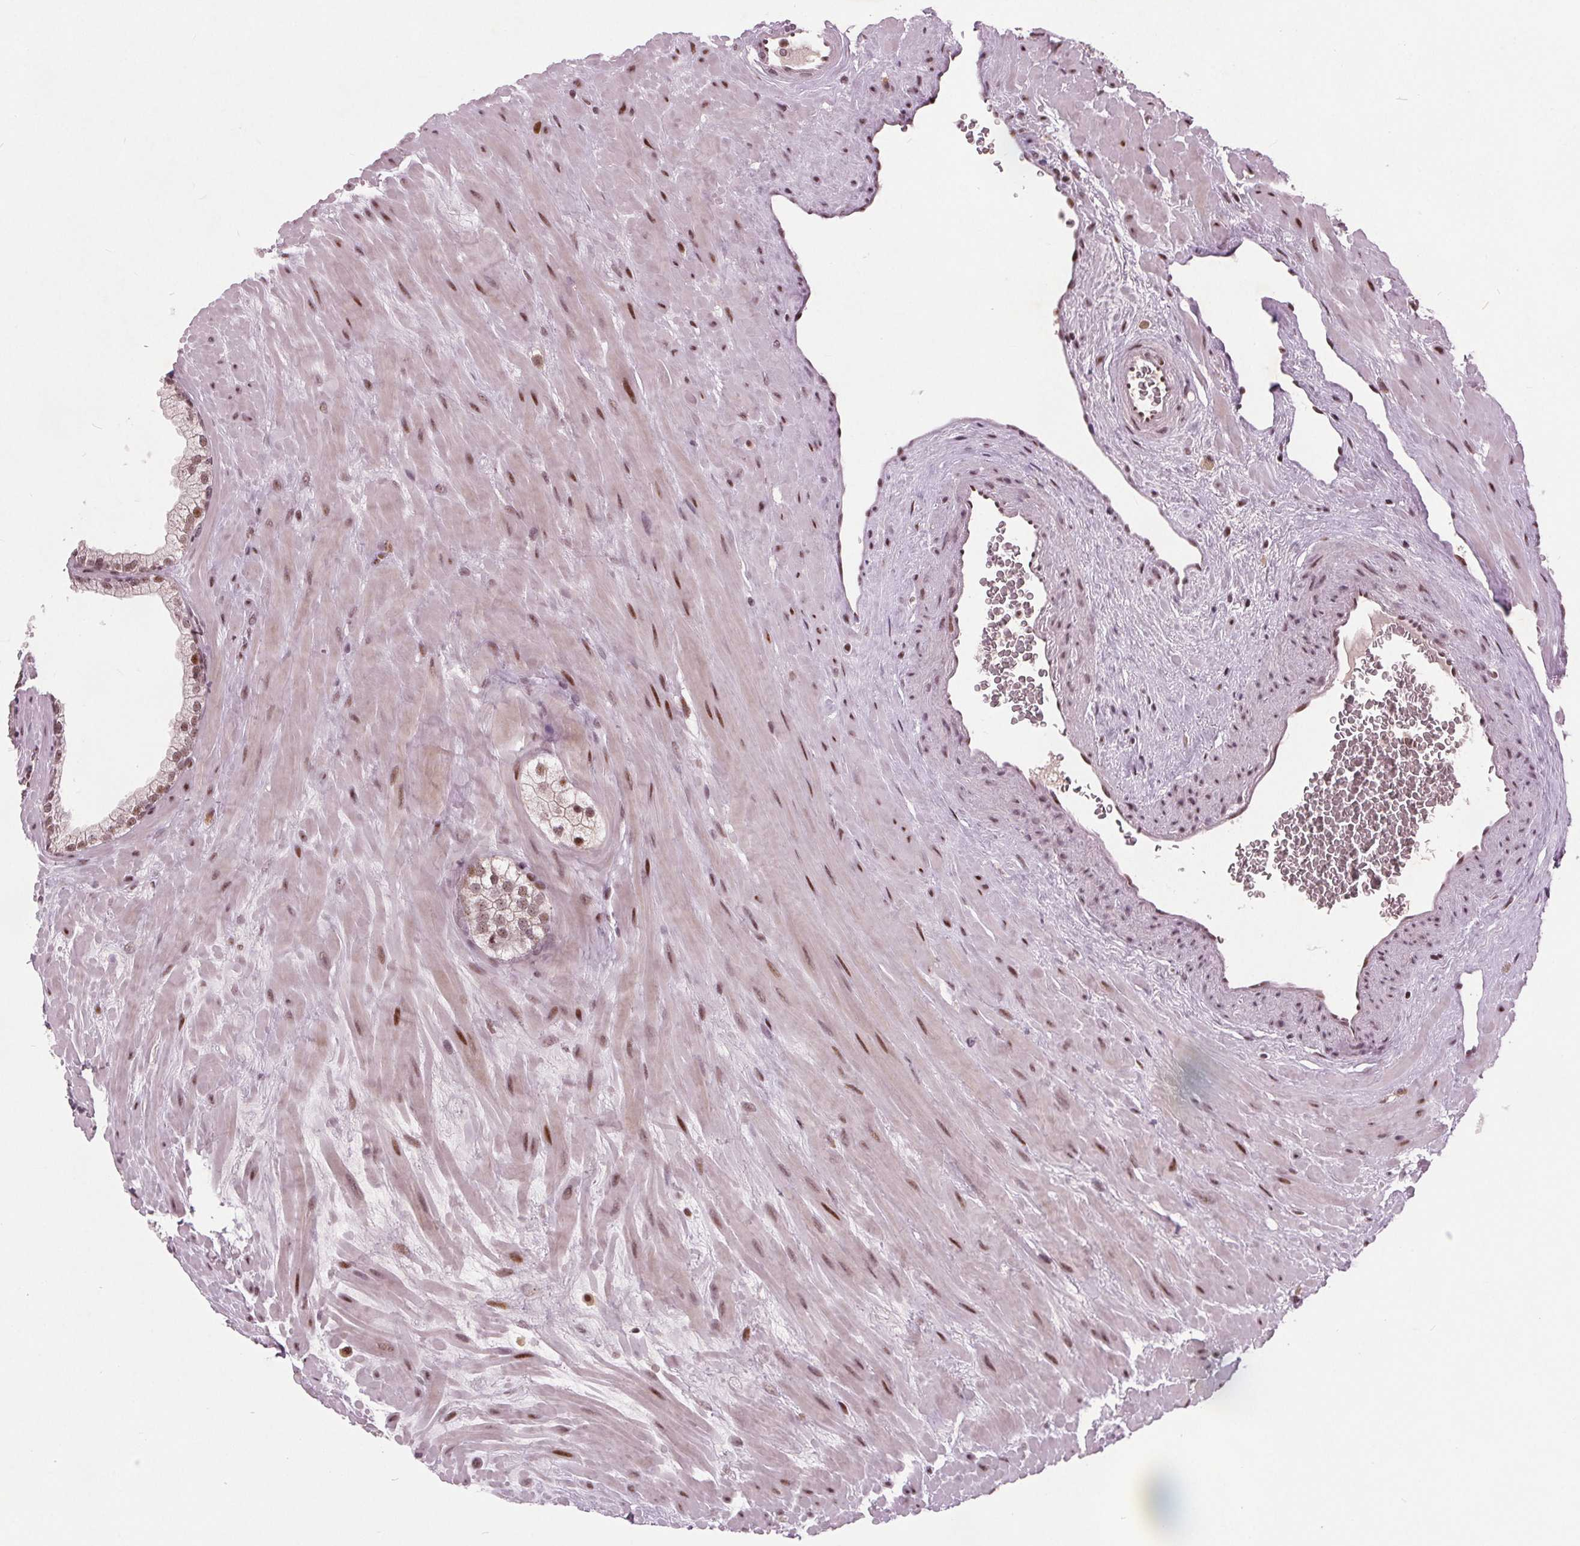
{"staining": {"intensity": "moderate", "quantity": ">75%", "location": "nuclear"}, "tissue": "prostate", "cell_type": "Glandular cells", "image_type": "normal", "snomed": [{"axis": "morphology", "description": "Normal tissue, NOS"}, {"axis": "topography", "description": "Prostate"}, {"axis": "topography", "description": "Peripheral nerve tissue"}], "caption": "An immunohistochemistry (IHC) photomicrograph of unremarkable tissue is shown. Protein staining in brown labels moderate nuclear positivity in prostate within glandular cells.", "gene": "TTC34", "patient": {"sex": "male", "age": 61}}